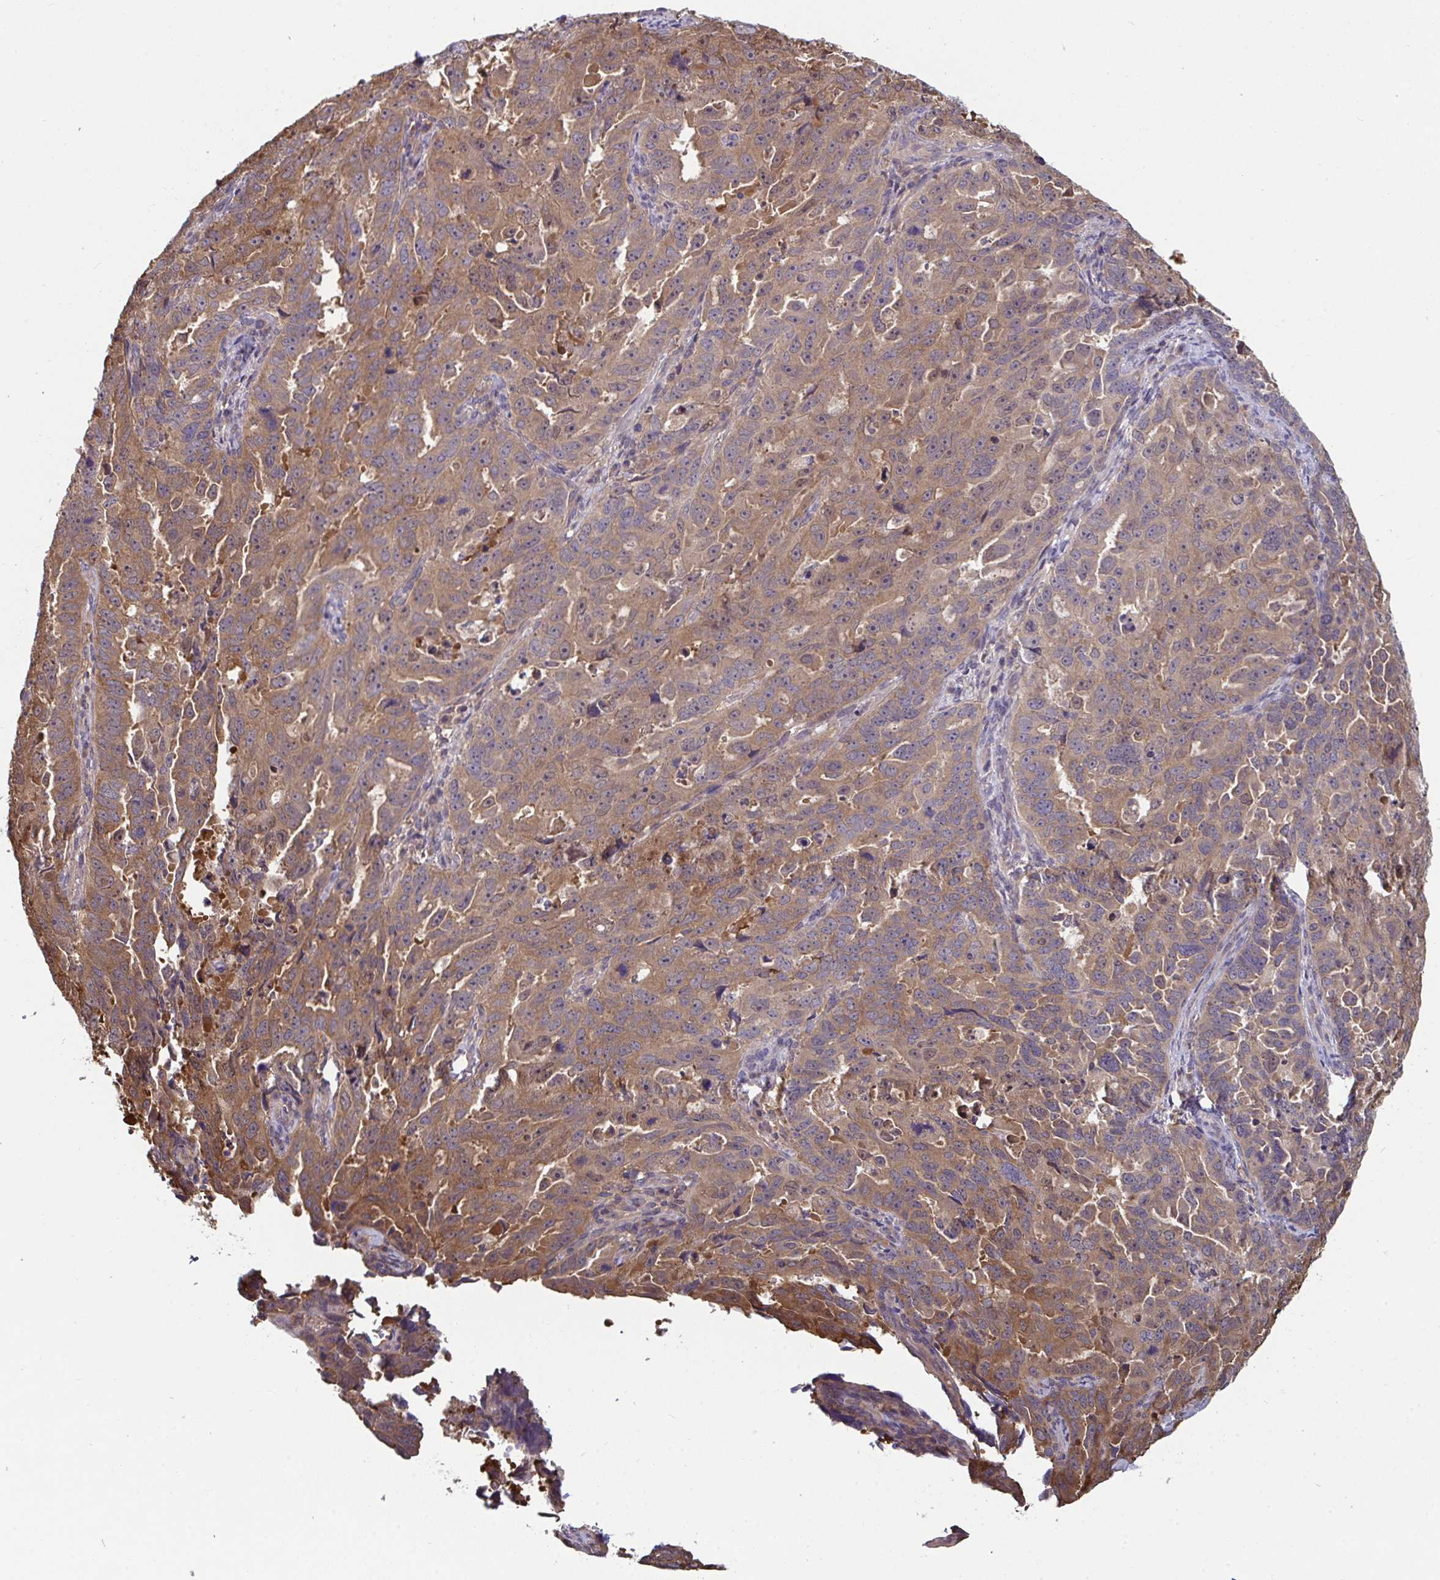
{"staining": {"intensity": "moderate", "quantity": ">75%", "location": "cytoplasmic/membranous"}, "tissue": "endometrial cancer", "cell_type": "Tumor cells", "image_type": "cancer", "snomed": [{"axis": "morphology", "description": "Adenocarcinoma, NOS"}, {"axis": "topography", "description": "Endometrium"}], "caption": "Endometrial adenocarcinoma tissue exhibits moderate cytoplasmic/membranous positivity in about >75% of tumor cells", "gene": "TTC9C", "patient": {"sex": "female", "age": 65}}